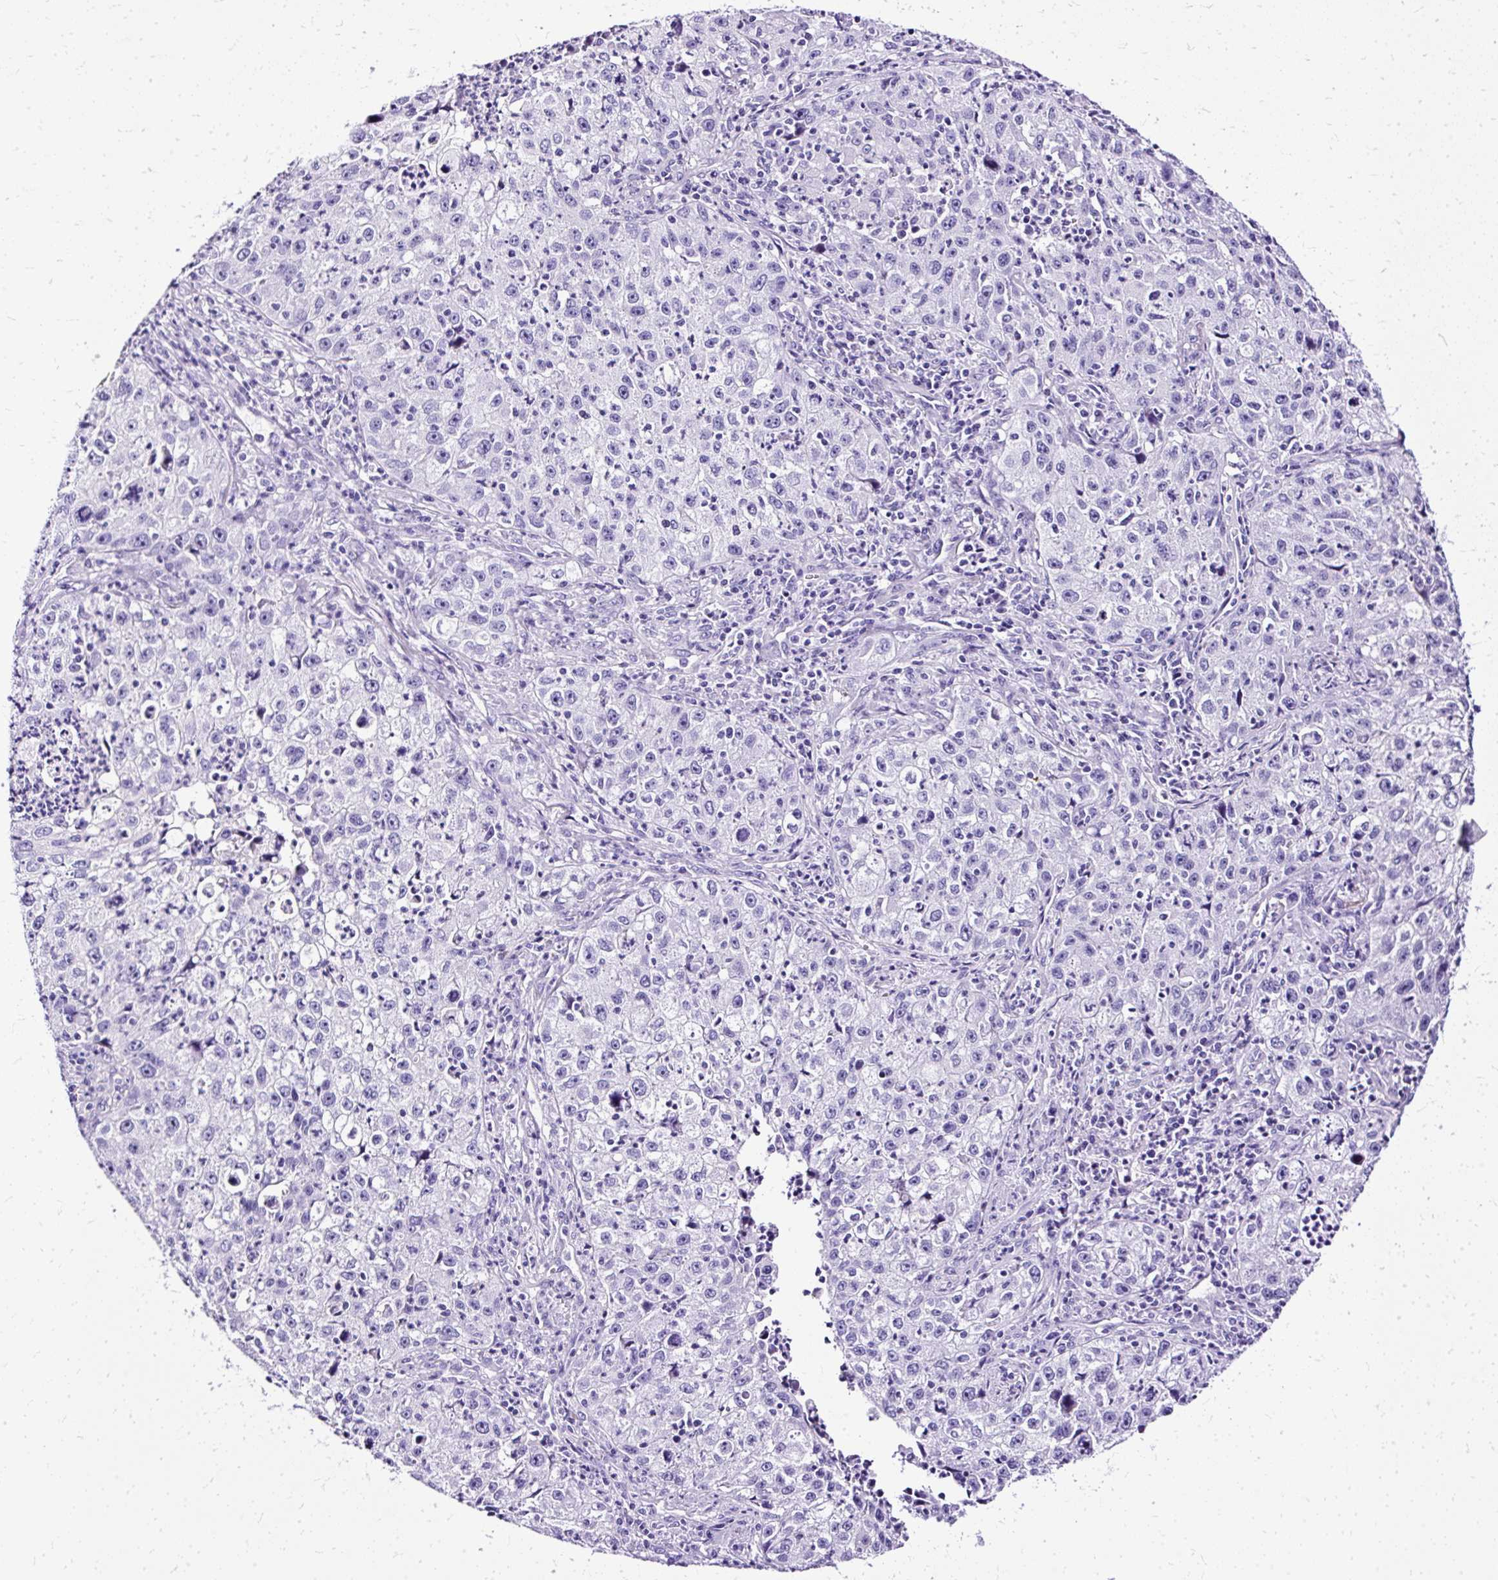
{"staining": {"intensity": "negative", "quantity": "none", "location": "none"}, "tissue": "lung cancer", "cell_type": "Tumor cells", "image_type": "cancer", "snomed": [{"axis": "morphology", "description": "Squamous cell carcinoma, NOS"}, {"axis": "topography", "description": "Lung"}], "caption": "Immunohistochemistry (IHC) photomicrograph of human lung cancer stained for a protein (brown), which displays no staining in tumor cells.", "gene": "SLC8A2", "patient": {"sex": "male", "age": 71}}